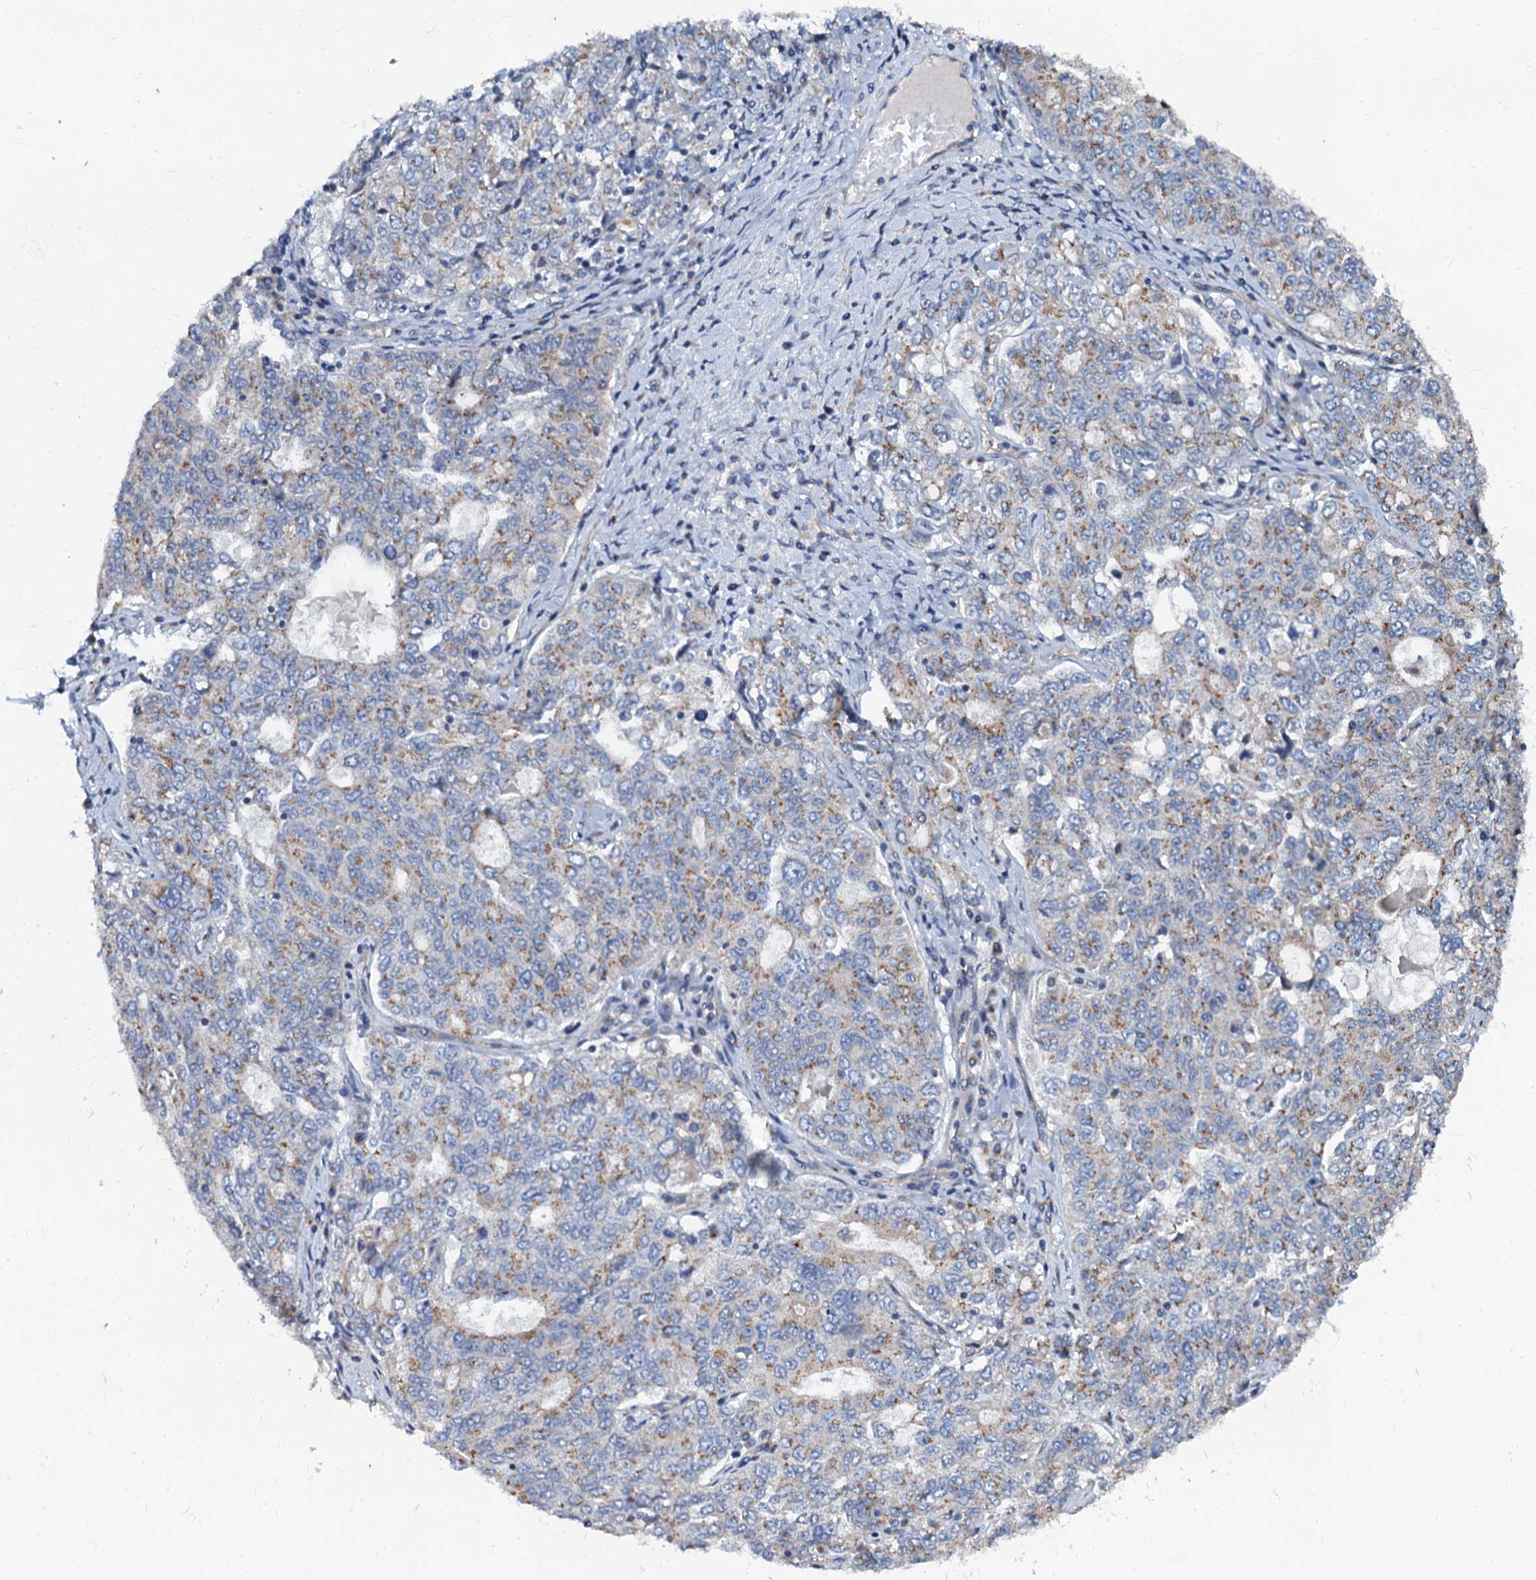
{"staining": {"intensity": "moderate", "quantity": ">75%", "location": "cytoplasmic/membranous"}, "tissue": "ovarian cancer", "cell_type": "Tumor cells", "image_type": "cancer", "snomed": [{"axis": "morphology", "description": "Carcinoma, endometroid"}, {"axis": "topography", "description": "Ovary"}], "caption": "Tumor cells display moderate cytoplasmic/membranous staining in approximately >75% of cells in ovarian cancer.", "gene": "NGRN", "patient": {"sex": "female", "age": 62}}